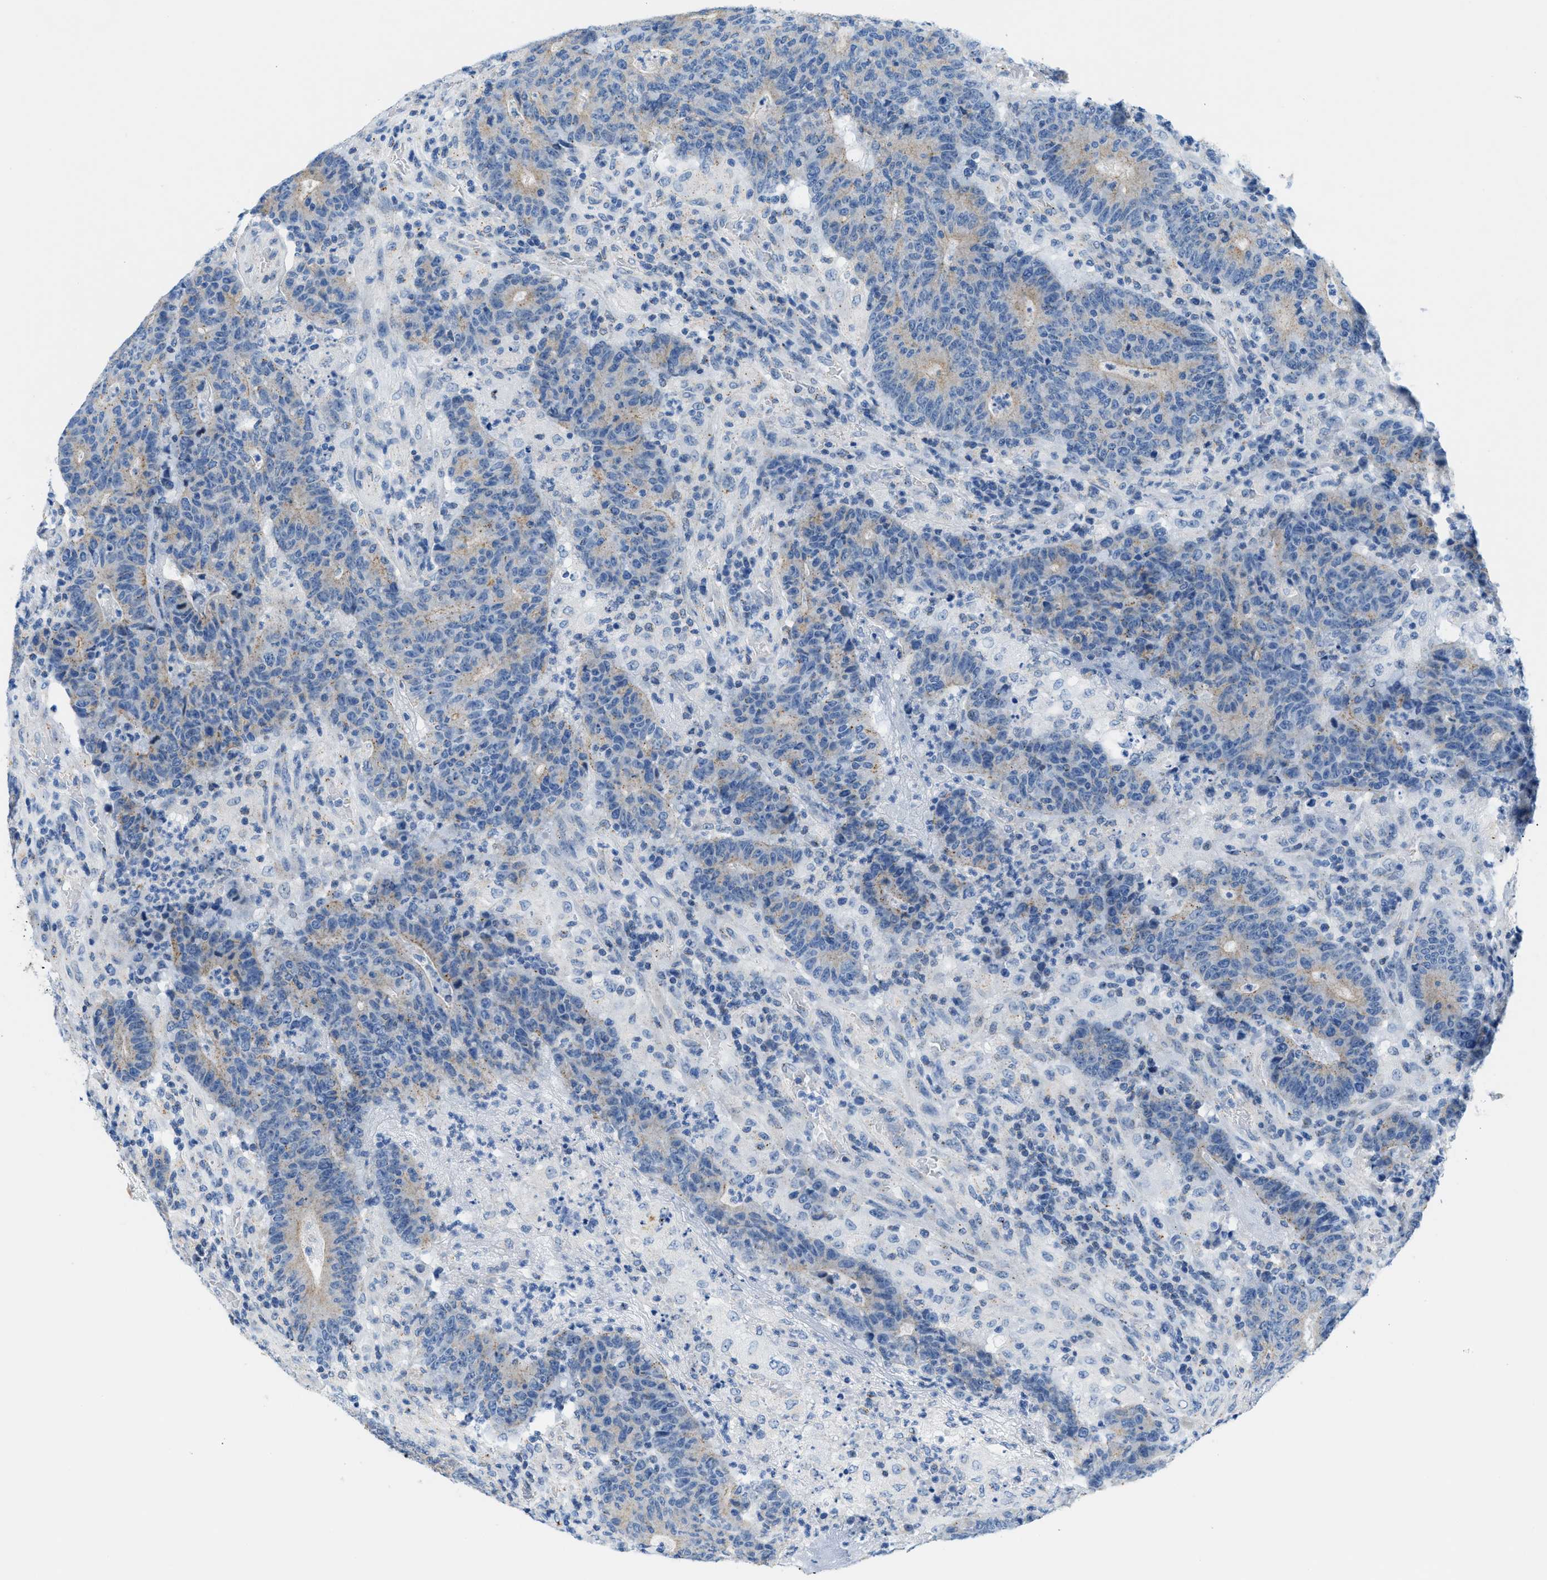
{"staining": {"intensity": "weak", "quantity": "25%-75%", "location": "cytoplasmic/membranous"}, "tissue": "colorectal cancer", "cell_type": "Tumor cells", "image_type": "cancer", "snomed": [{"axis": "morphology", "description": "Normal tissue, NOS"}, {"axis": "morphology", "description": "Adenocarcinoma, NOS"}, {"axis": "topography", "description": "Colon"}], "caption": "Brown immunohistochemical staining in human colorectal cancer (adenocarcinoma) shows weak cytoplasmic/membranous positivity in approximately 25%-75% of tumor cells. (brown staining indicates protein expression, while blue staining denotes nuclei).", "gene": "FDCSP", "patient": {"sex": "female", "age": 75}}